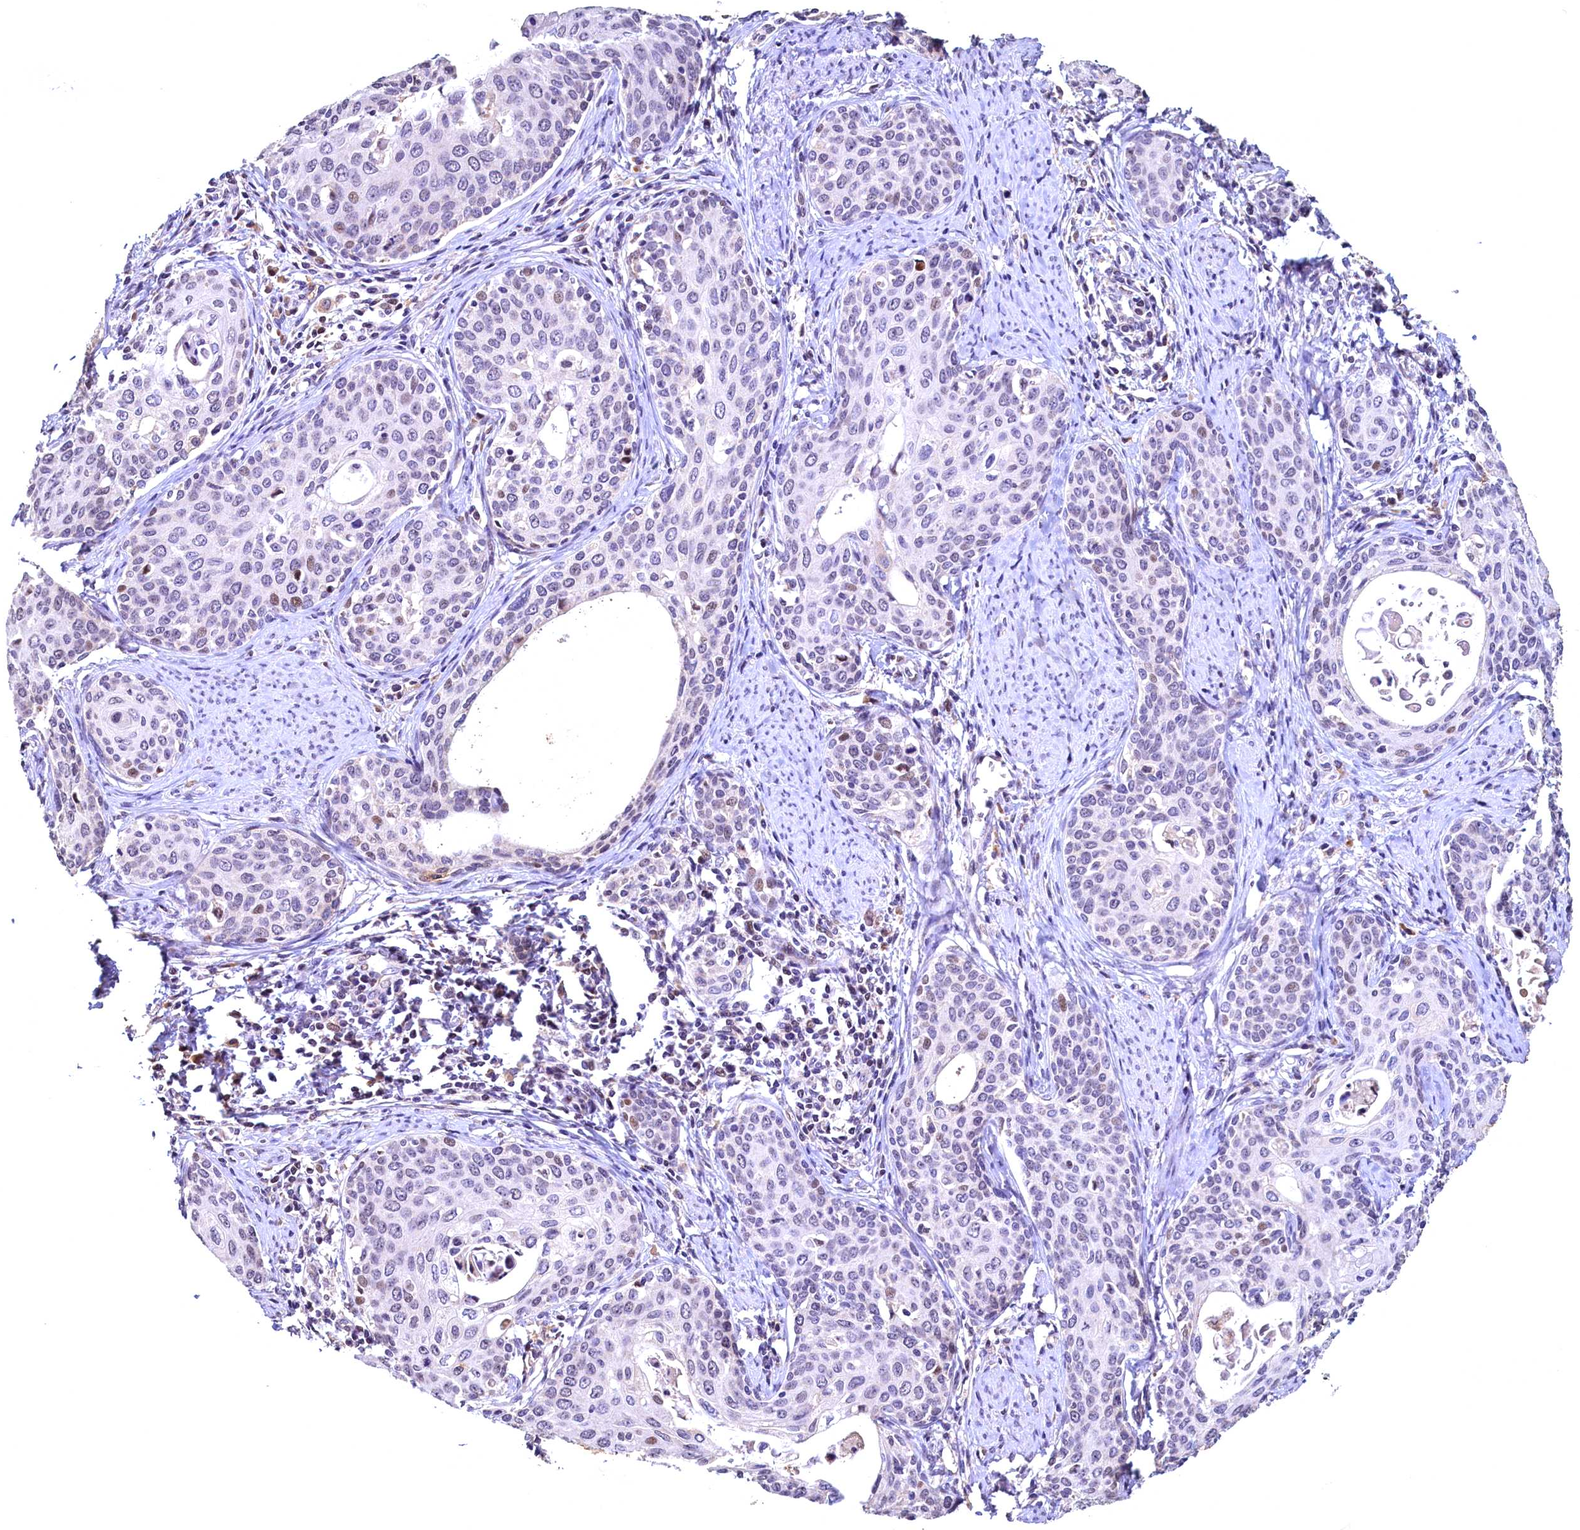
{"staining": {"intensity": "weak", "quantity": "<25%", "location": "nuclear"}, "tissue": "cervical cancer", "cell_type": "Tumor cells", "image_type": "cancer", "snomed": [{"axis": "morphology", "description": "Squamous cell carcinoma, NOS"}, {"axis": "topography", "description": "Cervix"}], "caption": "Histopathology image shows no significant protein expression in tumor cells of squamous cell carcinoma (cervical).", "gene": "LATS2", "patient": {"sex": "female", "age": 52}}